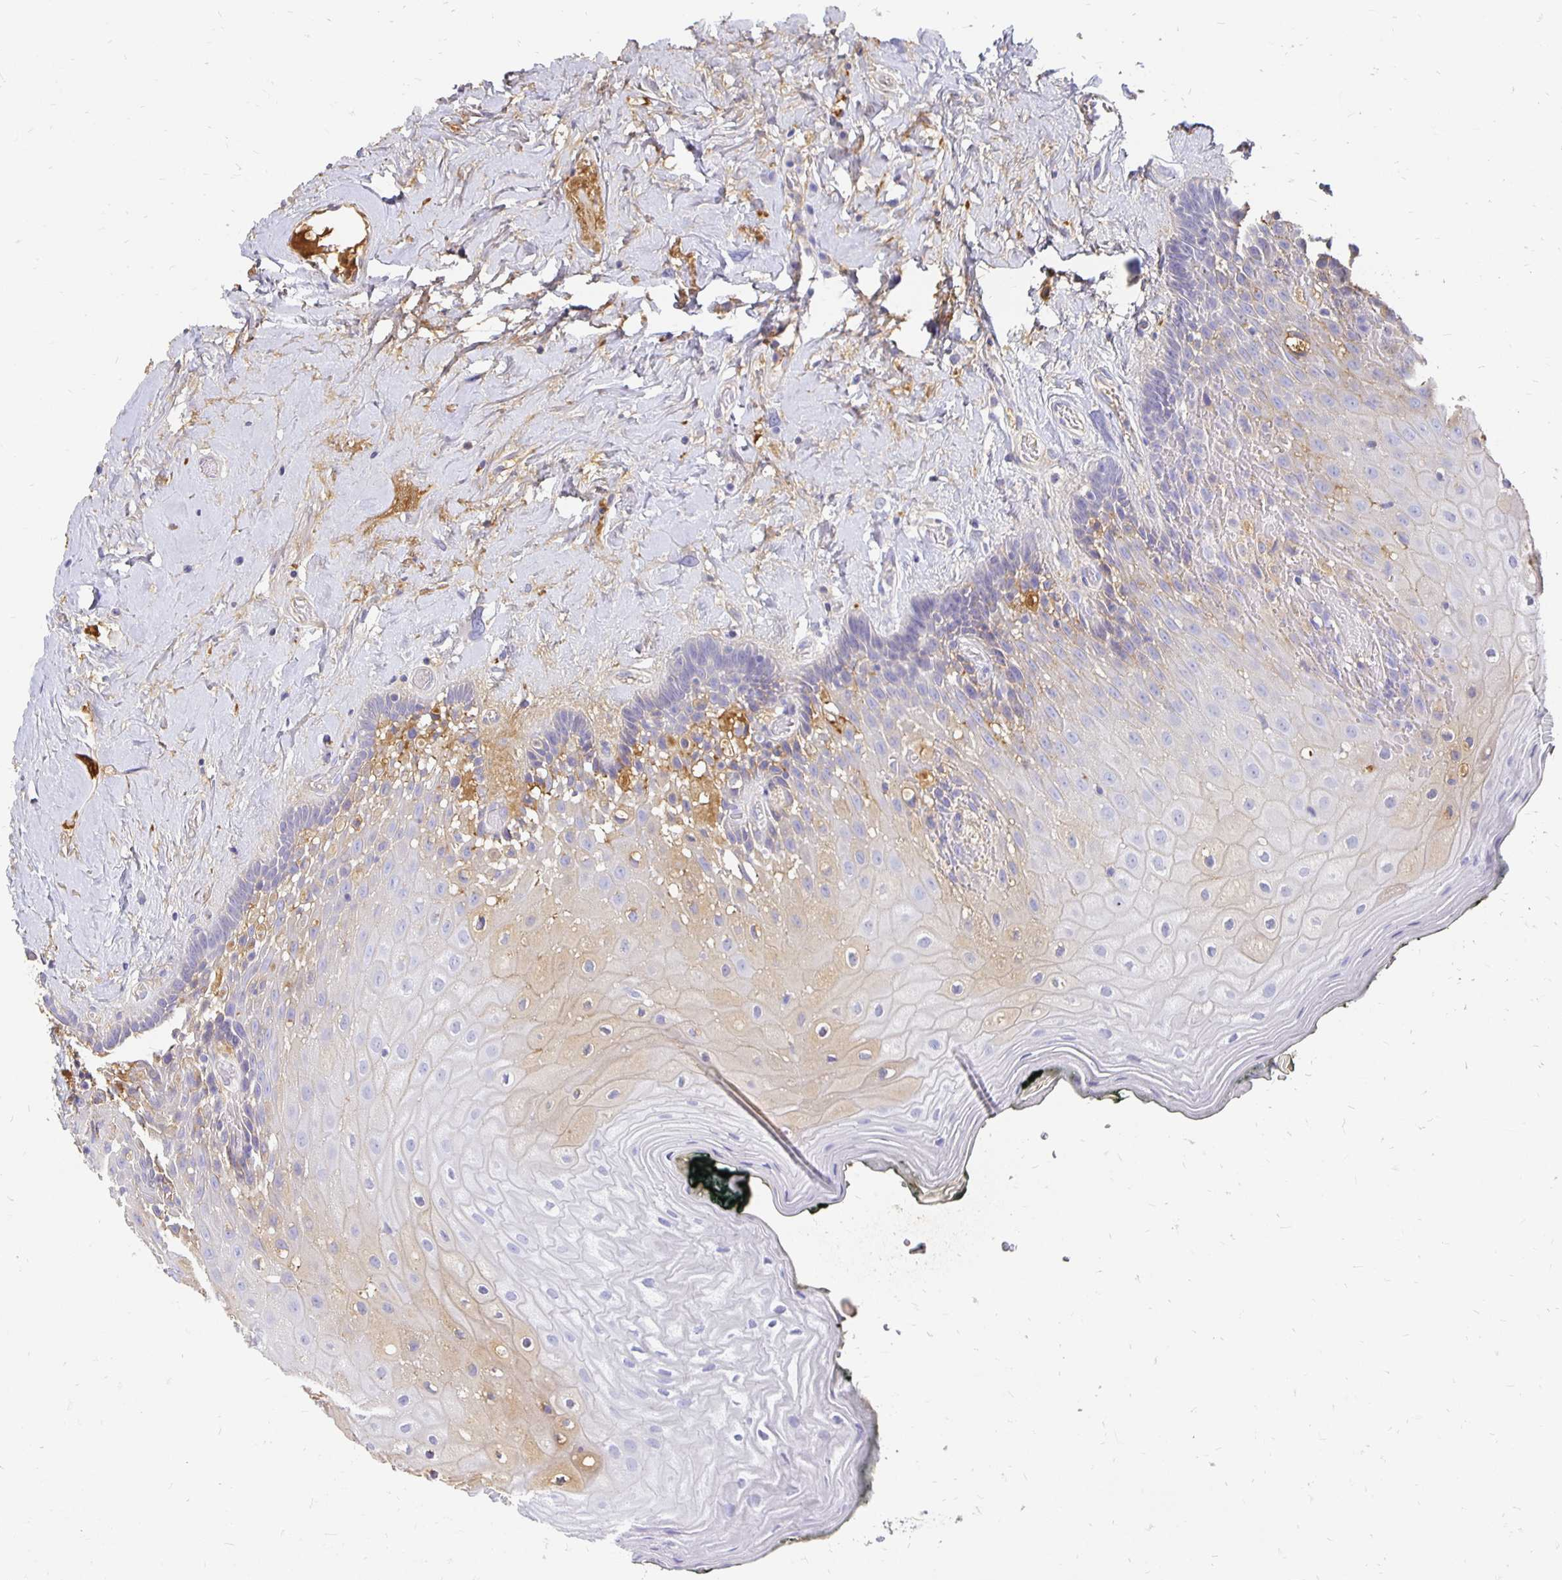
{"staining": {"intensity": "weak", "quantity": "<25%", "location": "cytoplasmic/membranous"}, "tissue": "oral mucosa", "cell_type": "Squamous epithelial cells", "image_type": "normal", "snomed": [{"axis": "morphology", "description": "Normal tissue, NOS"}, {"axis": "morphology", "description": "Squamous cell carcinoma, NOS"}, {"axis": "topography", "description": "Oral tissue"}, {"axis": "topography", "description": "Head-Neck"}], "caption": "Oral mucosa was stained to show a protein in brown. There is no significant staining in squamous epithelial cells. The staining was performed using DAB to visualize the protein expression in brown, while the nuclei were stained in blue with hematoxylin (Magnification: 20x).", "gene": "APOB", "patient": {"sex": "male", "age": 64}}